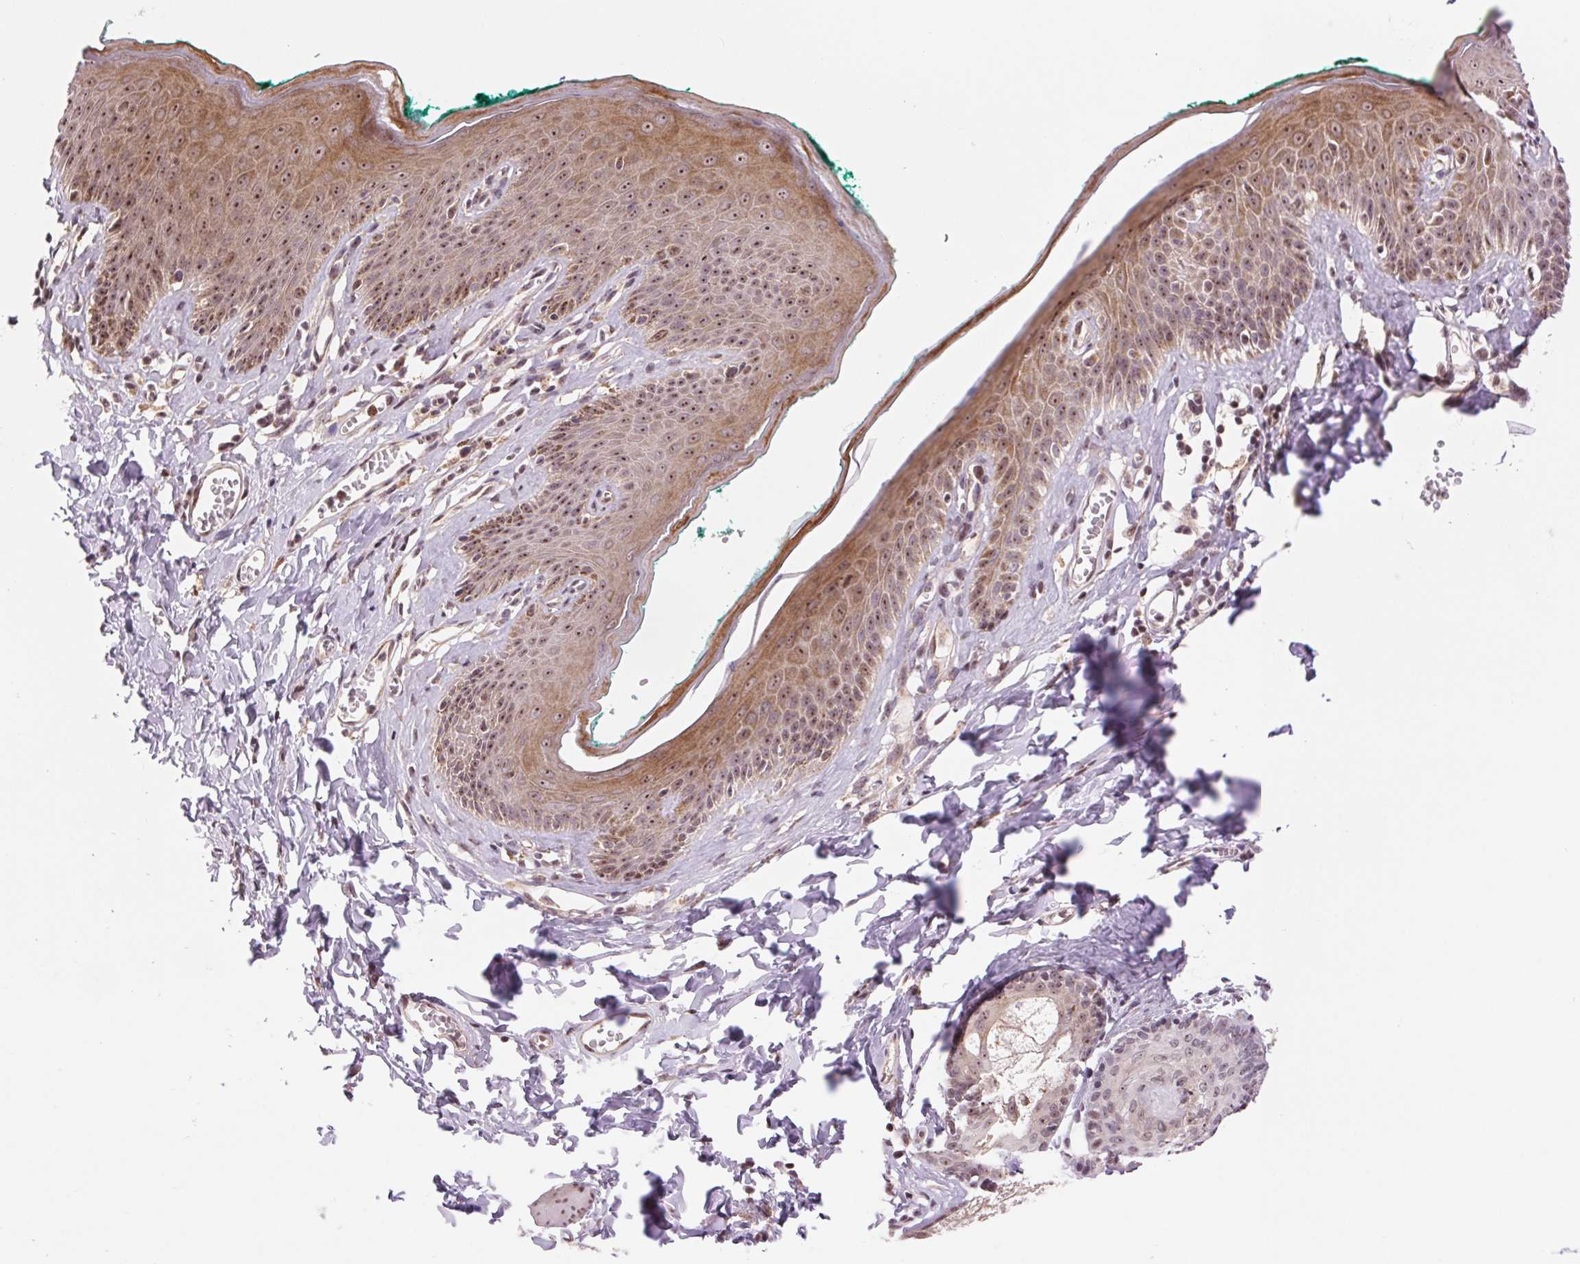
{"staining": {"intensity": "moderate", "quantity": ">75%", "location": "cytoplasmic/membranous,nuclear"}, "tissue": "skin", "cell_type": "Epidermal cells", "image_type": "normal", "snomed": [{"axis": "morphology", "description": "Normal tissue, NOS"}, {"axis": "topography", "description": "Vulva"}, {"axis": "topography", "description": "Peripheral nerve tissue"}], "caption": "Immunohistochemical staining of unremarkable human skin reveals medium levels of moderate cytoplasmic/membranous,nuclear positivity in approximately >75% of epidermal cells.", "gene": "CHMP4B", "patient": {"sex": "female", "age": 66}}